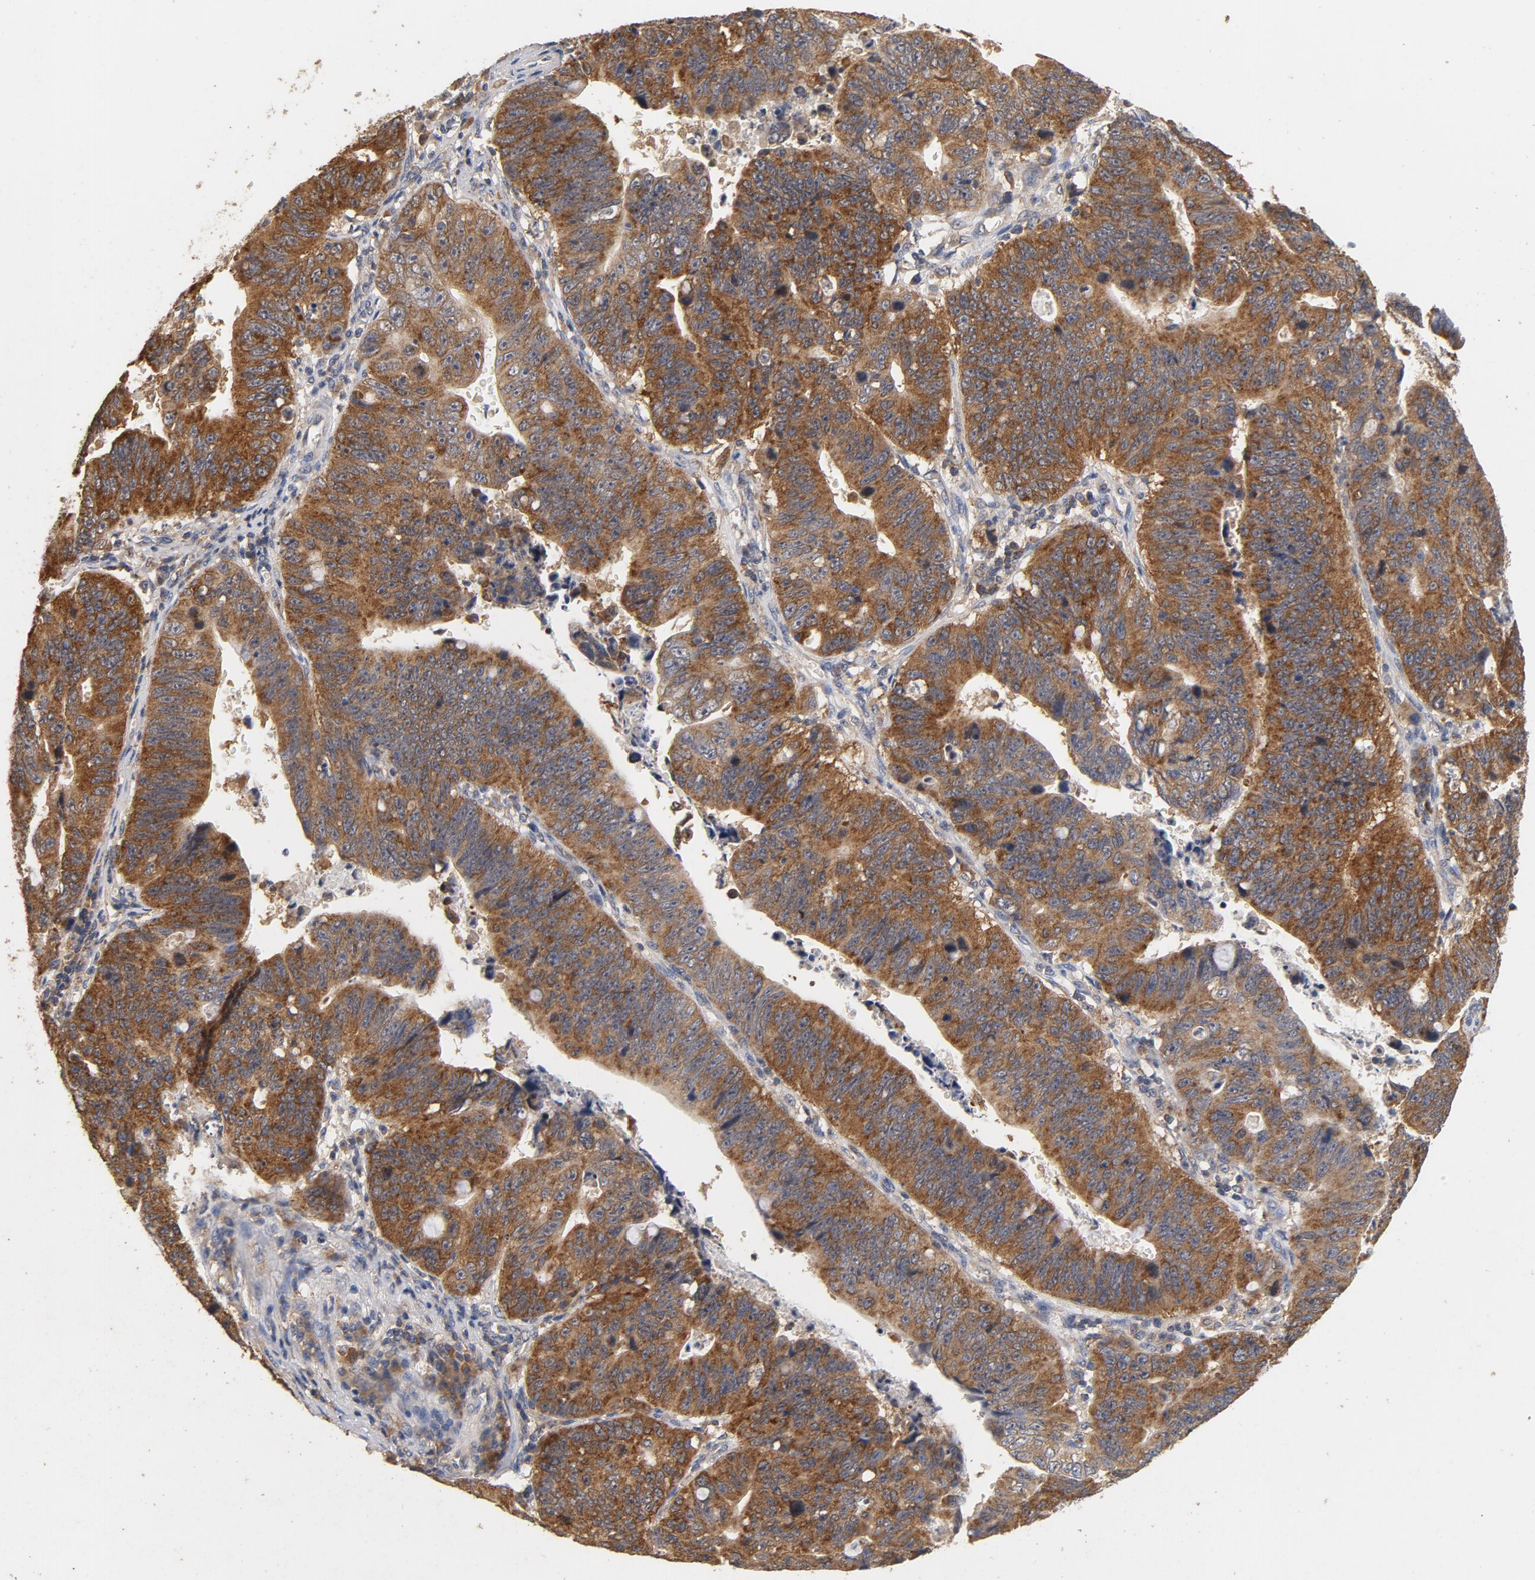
{"staining": {"intensity": "moderate", "quantity": ">75%", "location": "cytoplasmic/membranous"}, "tissue": "stomach cancer", "cell_type": "Tumor cells", "image_type": "cancer", "snomed": [{"axis": "morphology", "description": "Adenocarcinoma, NOS"}, {"axis": "topography", "description": "Stomach"}], "caption": "Immunohistochemical staining of human adenocarcinoma (stomach) reveals medium levels of moderate cytoplasmic/membranous protein positivity in about >75% of tumor cells.", "gene": "DDX6", "patient": {"sex": "male", "age": 59}}